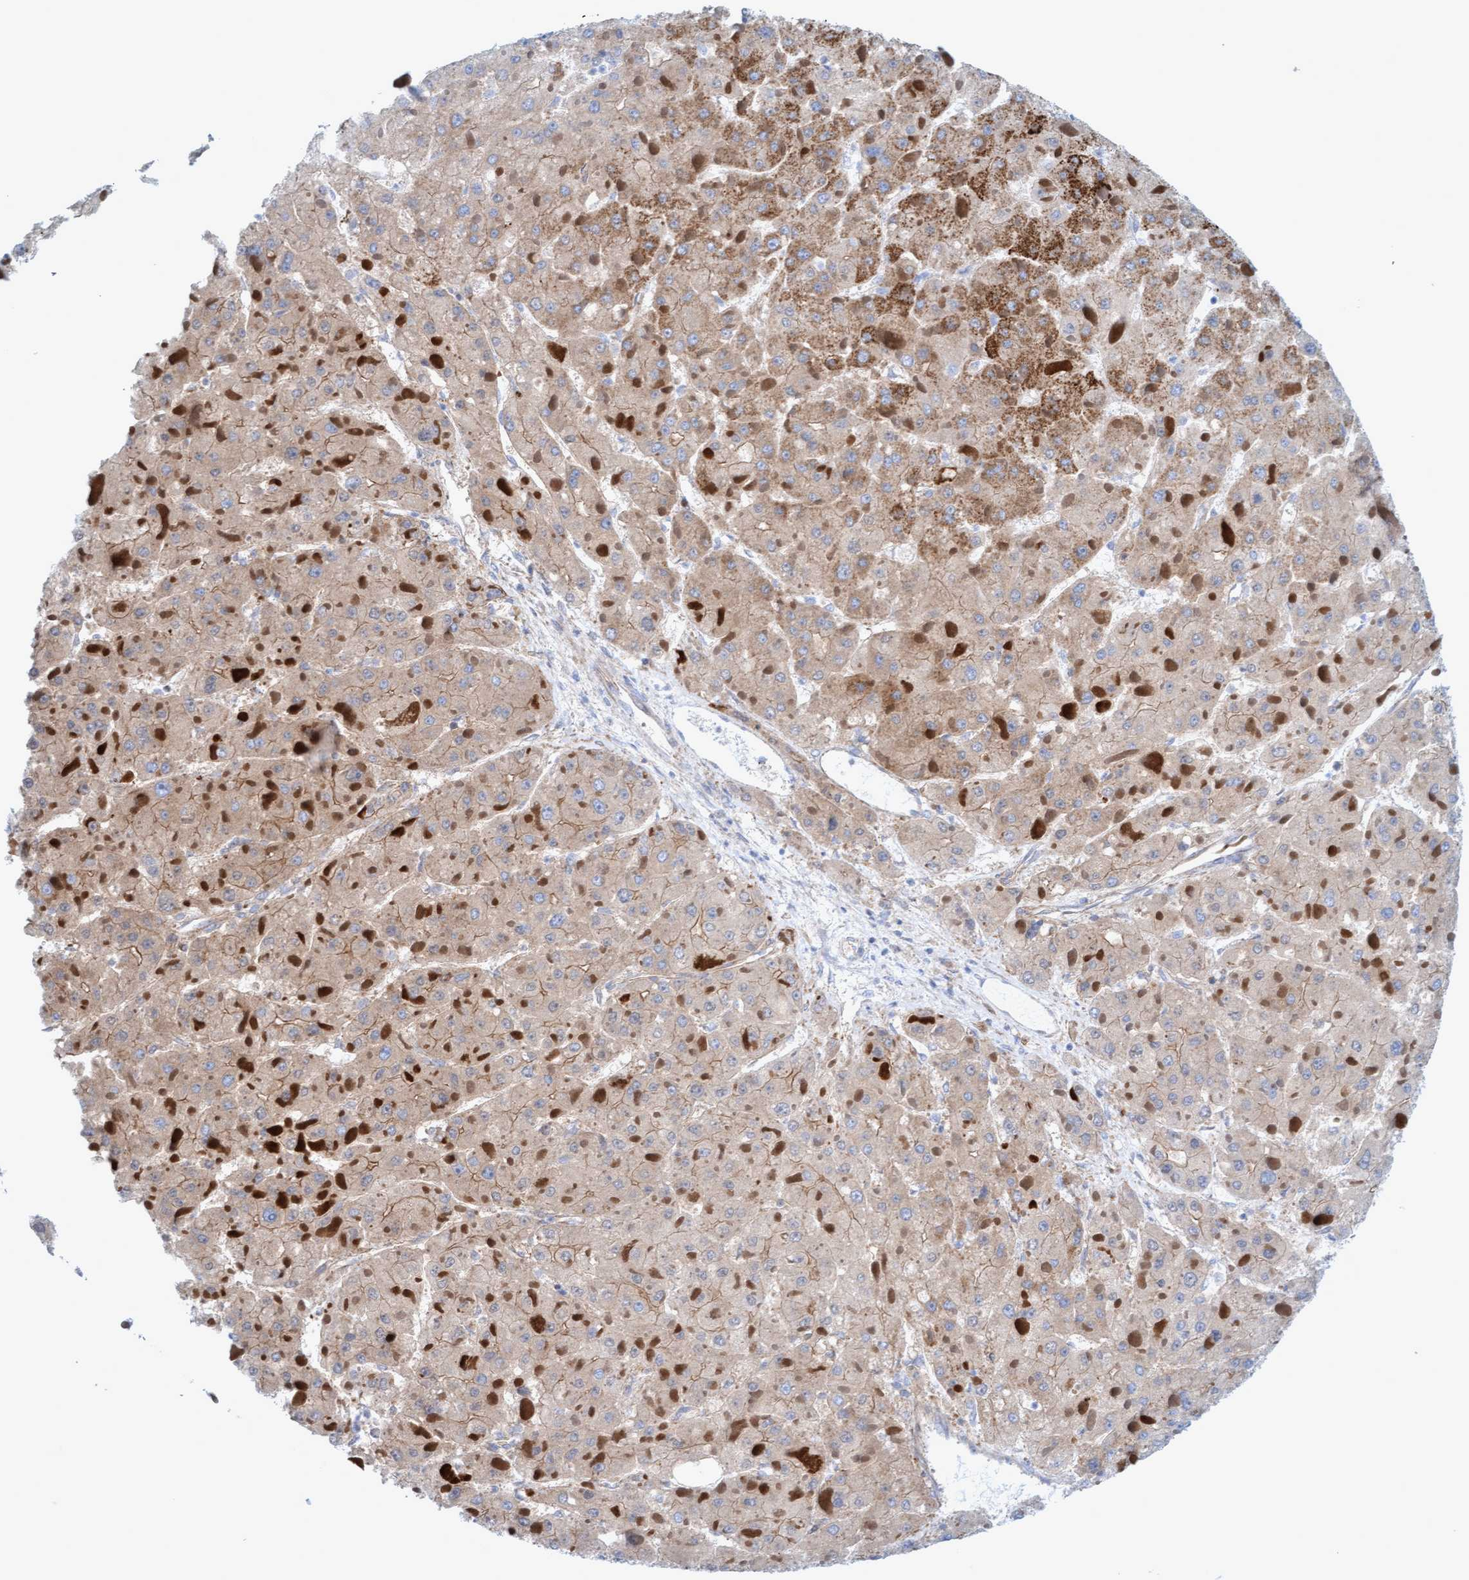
{"staining": {"intensity": "moderate", "quantity": "<25%", "location": "cytoplasmic/membranous"}, "tissue": "liver cancer", "cell_type": "Tumor cells", "image_type": "cancer", "snomed": [{"axis": "morphology", "description": "Carcinoma, Hepatocellular, NOS"}, {"axis": "topography", "description": "Liver"}], "caption": "Liver hepatocellular carcinoma stained with IHC displays moderate cytoplasmic/membranous staining in about <25% of tumor cells. The protein is stained brown, and the nuclei are stained in blue (DAB IHC with brightfield microscopy, high magnification).", "gene": "MTFR1", "patient": {"sex": "female", "age": 73}}